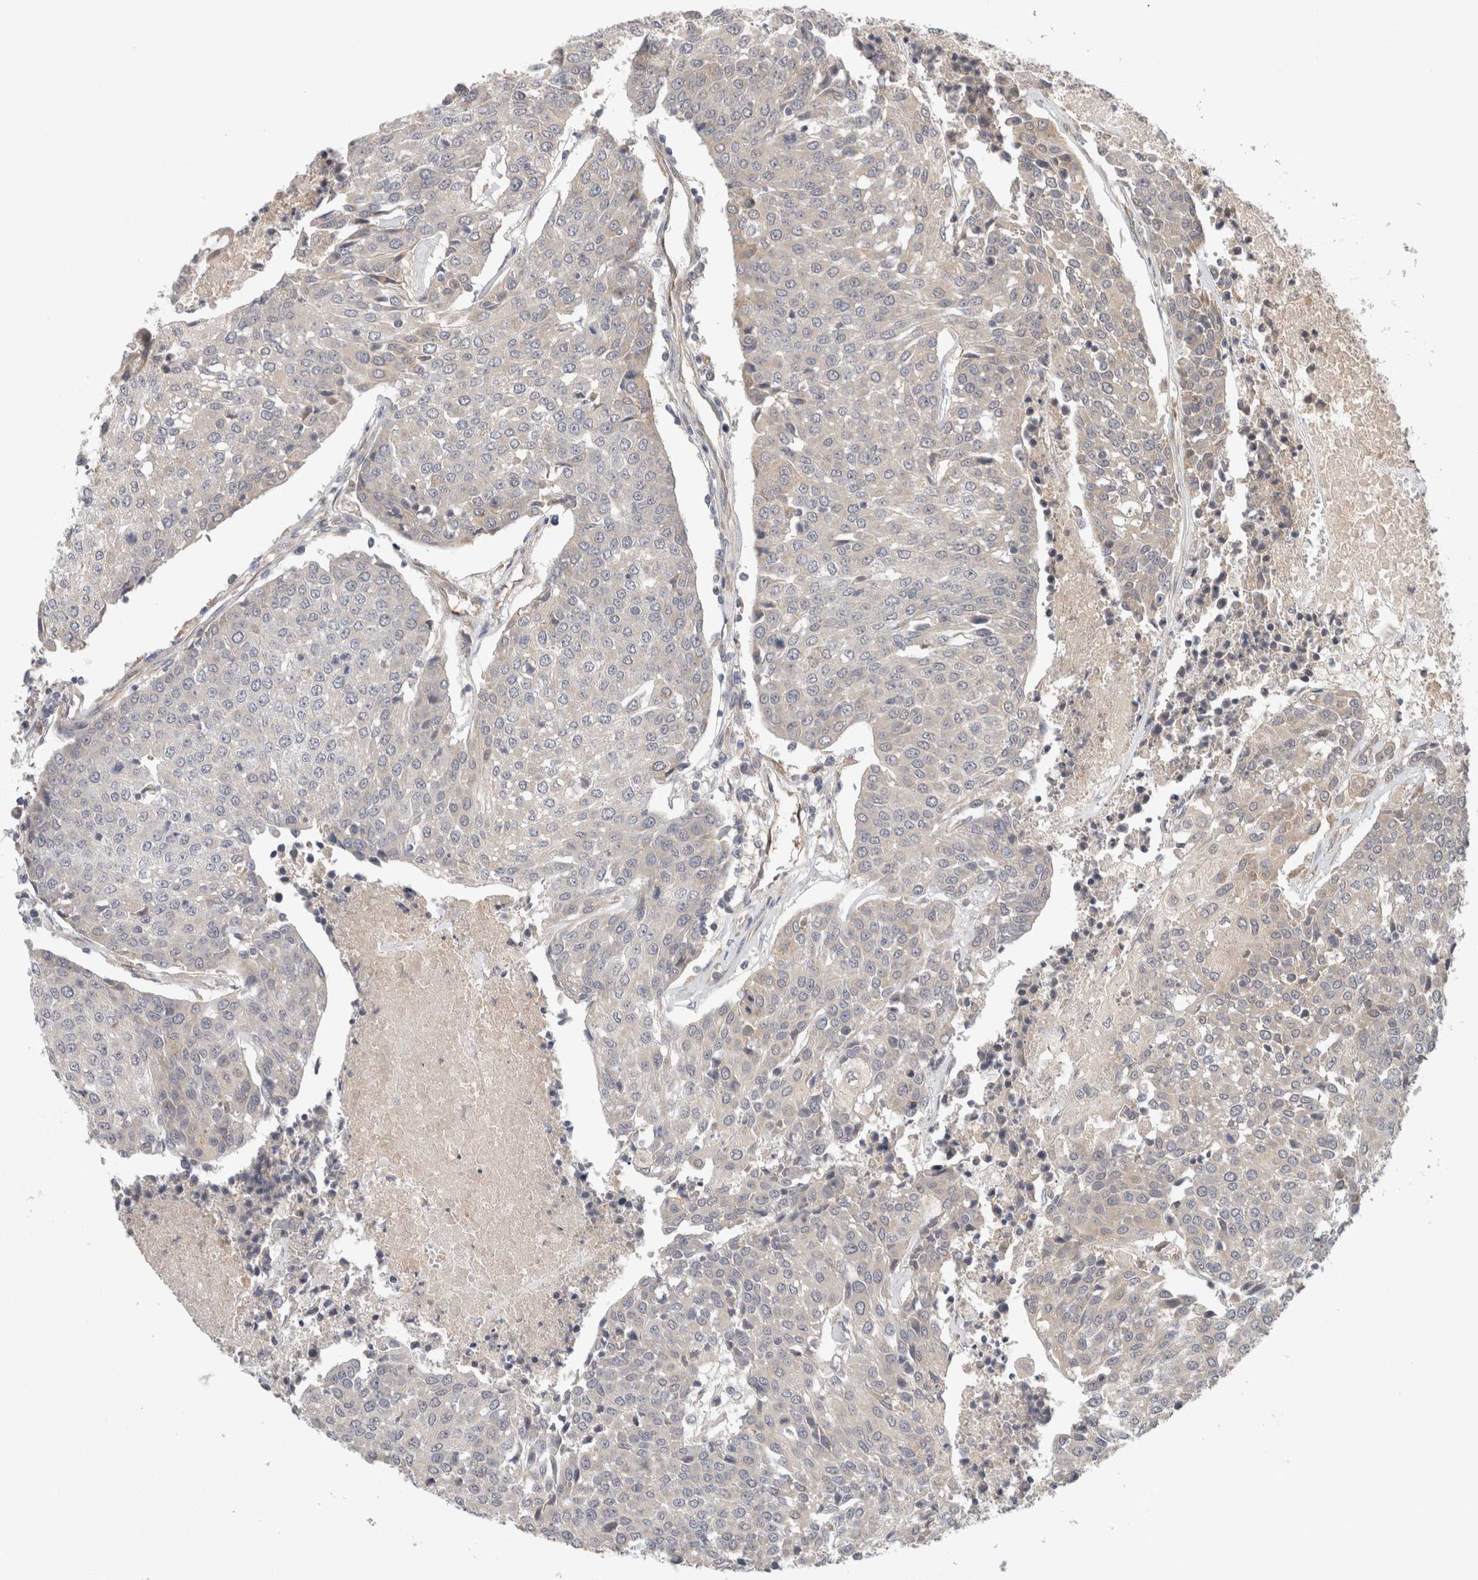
{"staining": {"intensity": "negative", "quantity": "none", "location": "none"}, "tissue": "urothelial cancer", "cell_type": "Tumor cells", "image_type": "cancer", "snomed": [{"axis": "morphology", "description": "Urothelial carcinoma, High grade"}, {"axis": "topography", "description": "Urinary bladder"}], "caption": "This is an immunohistochemistry (IHC) image of human urothelial cancer. There is no expression in tumor cells.", "gene": "SGK1", "patient": {"sex": "female", "age": 85}}